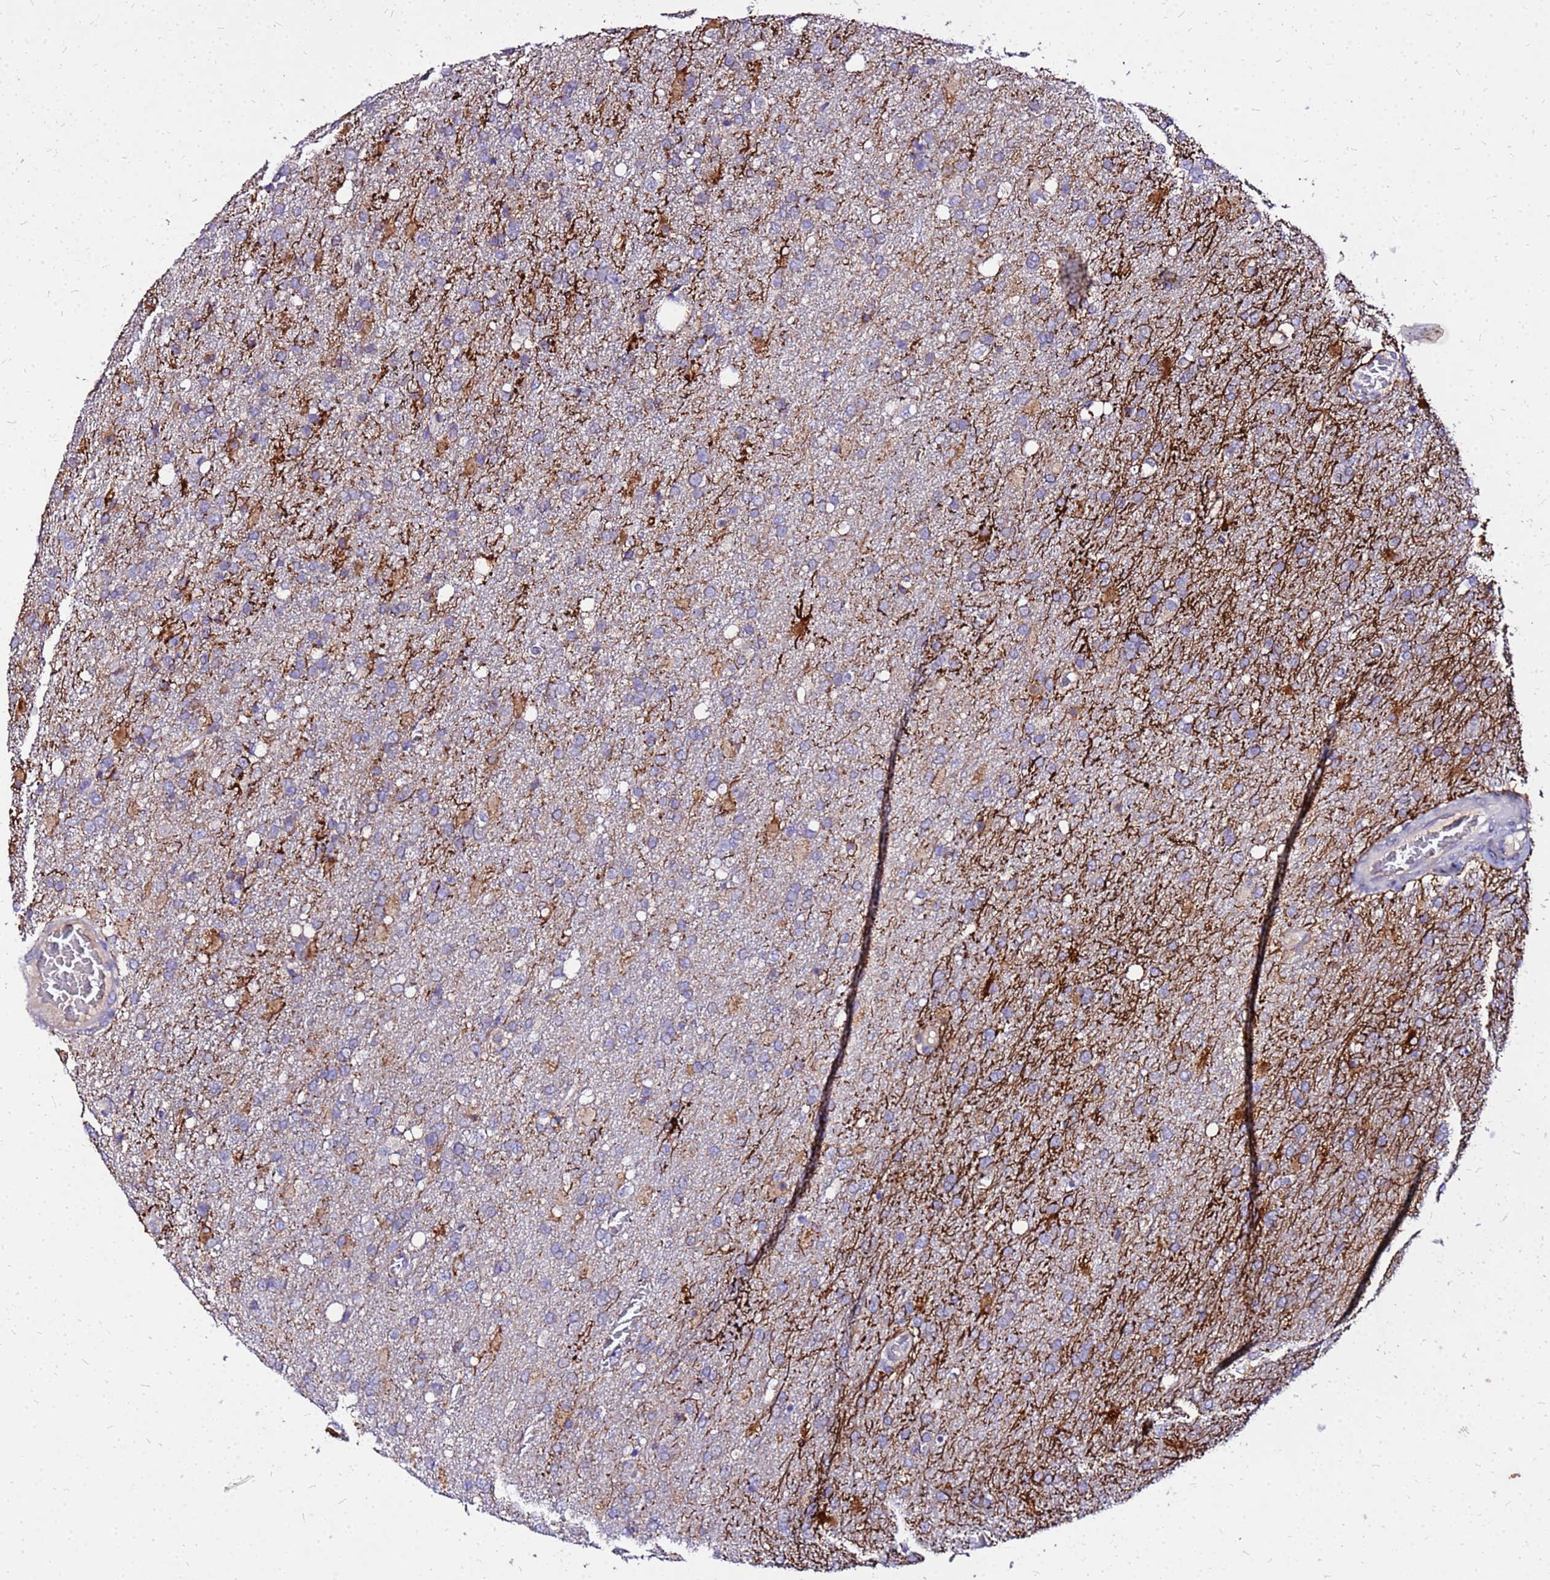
{"staining": {"intensity": "negative", "quantity": "none", "location": "none"}, "tissue": "glioma", "cell_type": "Tumor cells", "image_type": "cancer", "snomed": [{"axis": "morphology", "description": "Glioma, malignant, High grade"}, {"axis": "topography", "description": "Brain"}], "caption": "Tumor cells show no significant protein positivity in glioma.", "gene": "COX14", "patient": {"sex": "female", "age": 74}}